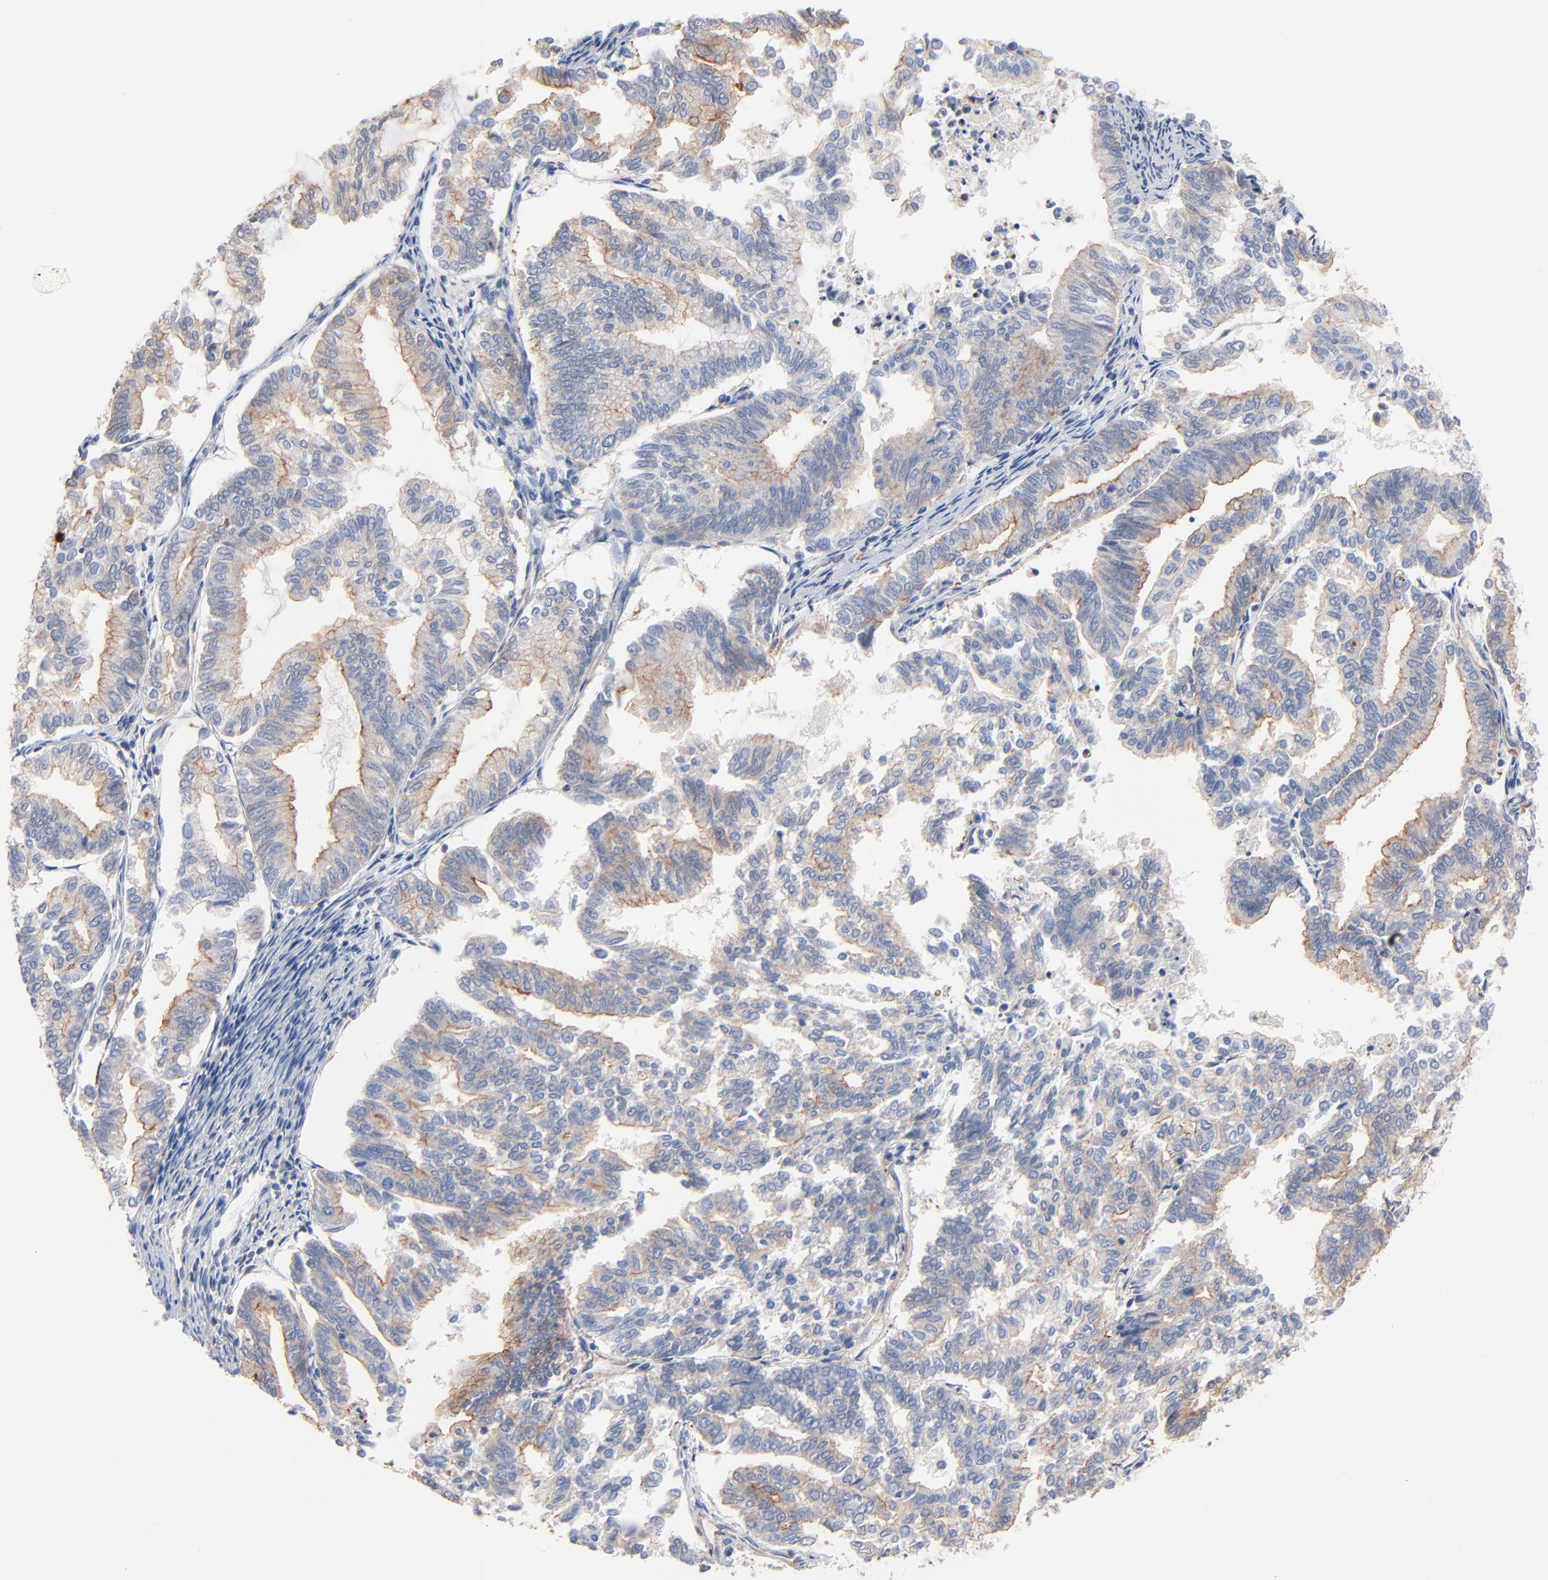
{"staining": {"intensity": "negative", "quantity": "none", "location": "none"}, "tissue": "endometrial cancer", "cell_type": "Tumor cells", "image_type": "cancer", "snomed": [{"axis": "morphology", "description": "Adenocarcinoma, NOS"}, {"axis": "topography", "description": "Endometrium"}], "caption": "Immunohistochemistry (IHC) micrograph of neoplastic tissue: endometrial cancer (adenocarcinoma) stained with DAB shows no significant protein expression in tumor cells.", "gene": "ARHGEF6", "patient": {"sex": "female", "age": 79}}